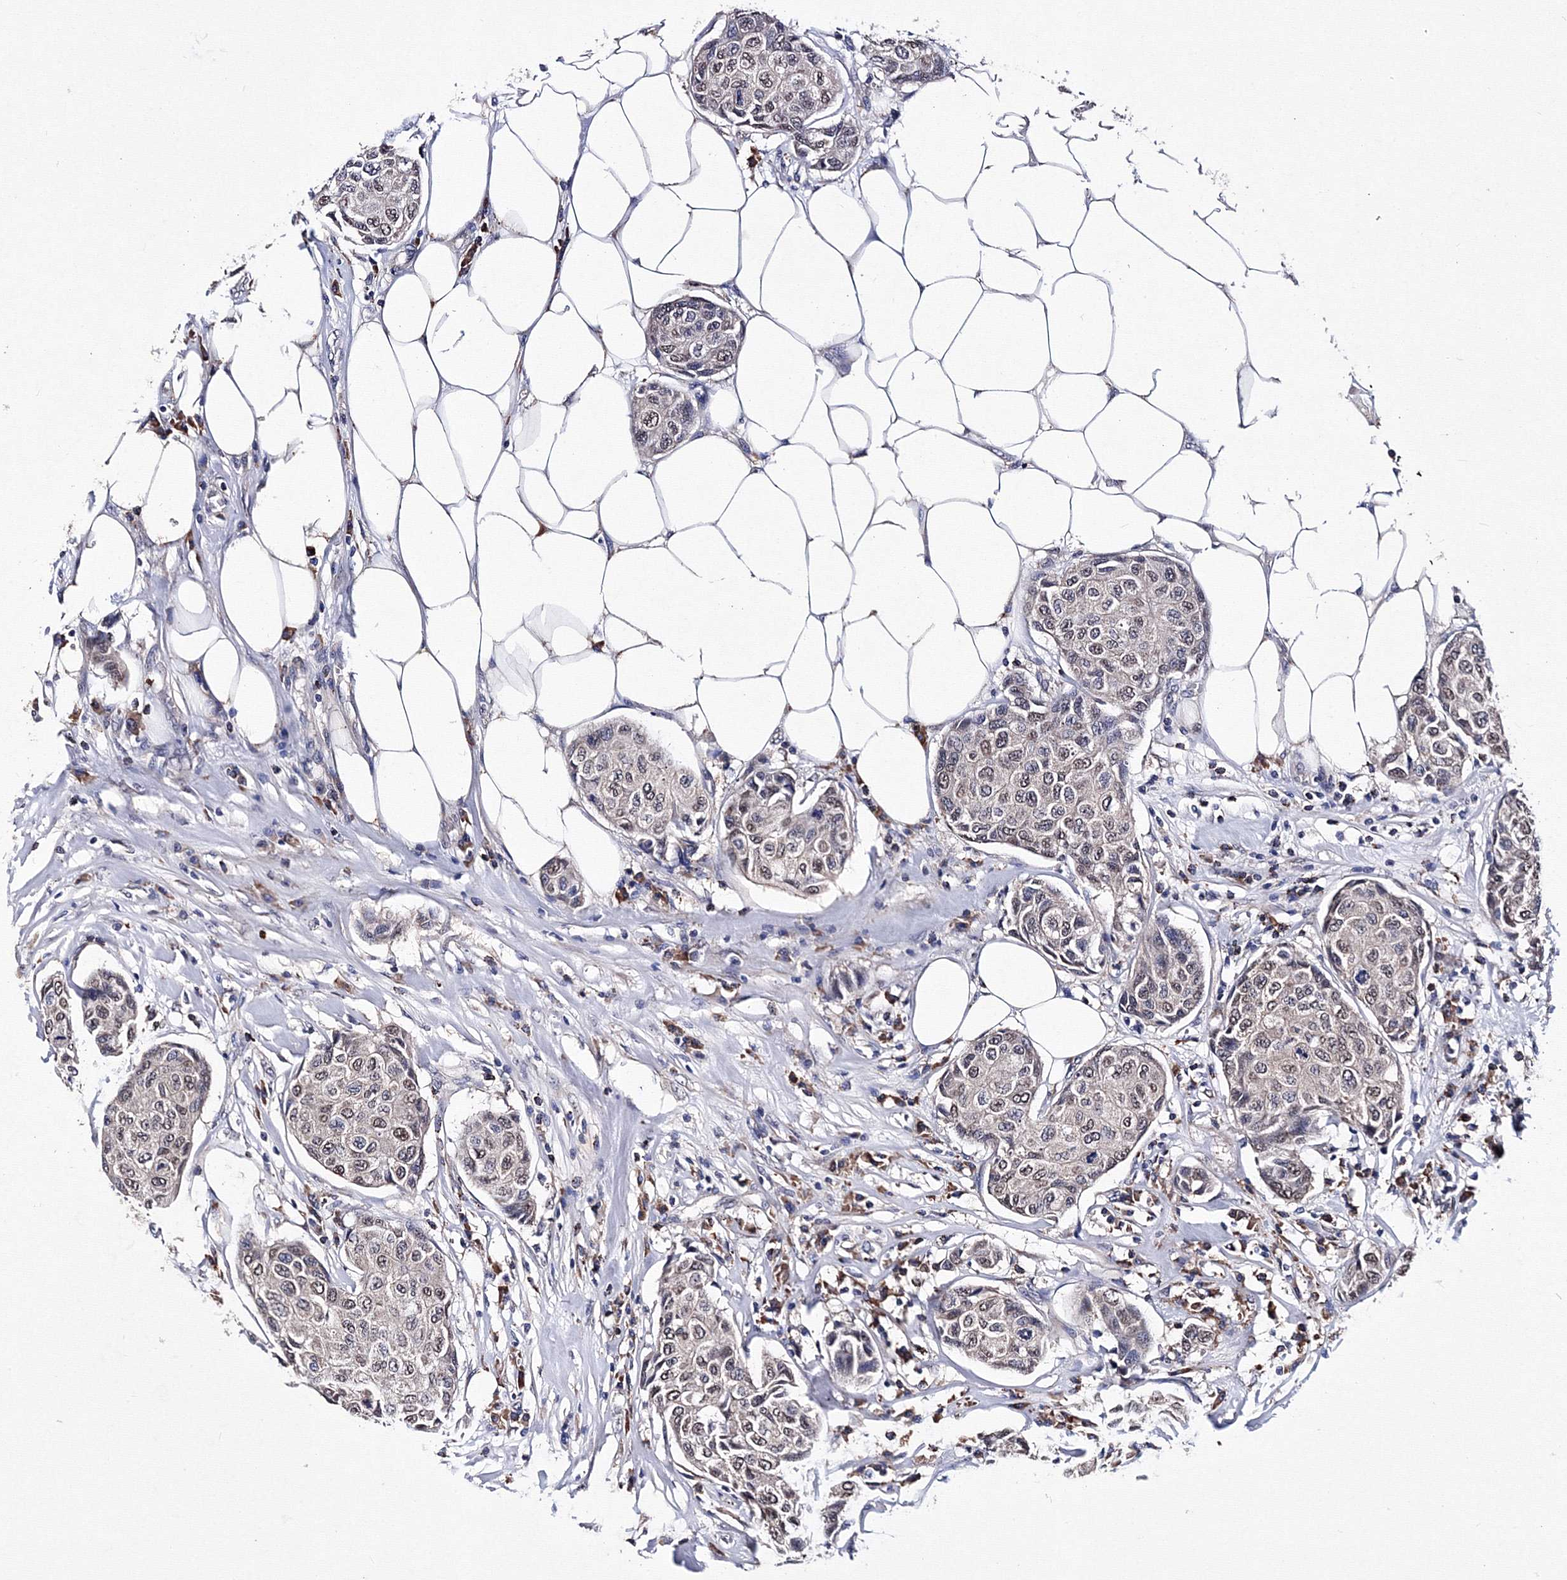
{"staining": {"intensity": "negative", "quantity": "none", "location": "none"}, "tissue": "breast cancer", "cell_type": "Tumor cells", "image_type": "cancer", "snomed": [{"axis": "morphology", "description": "Duct carcinoma"}, {"axis": "topography", "description": "Breast"}], "caption": "Immunohistochemistry image of neoplastic tissue: human breast invasive ductal carcinoma stained with DAB reveals no significant protein staining in tumor cells.", "gene": "PHYKPL", "patient": {"sex": "female", "age": 80}}